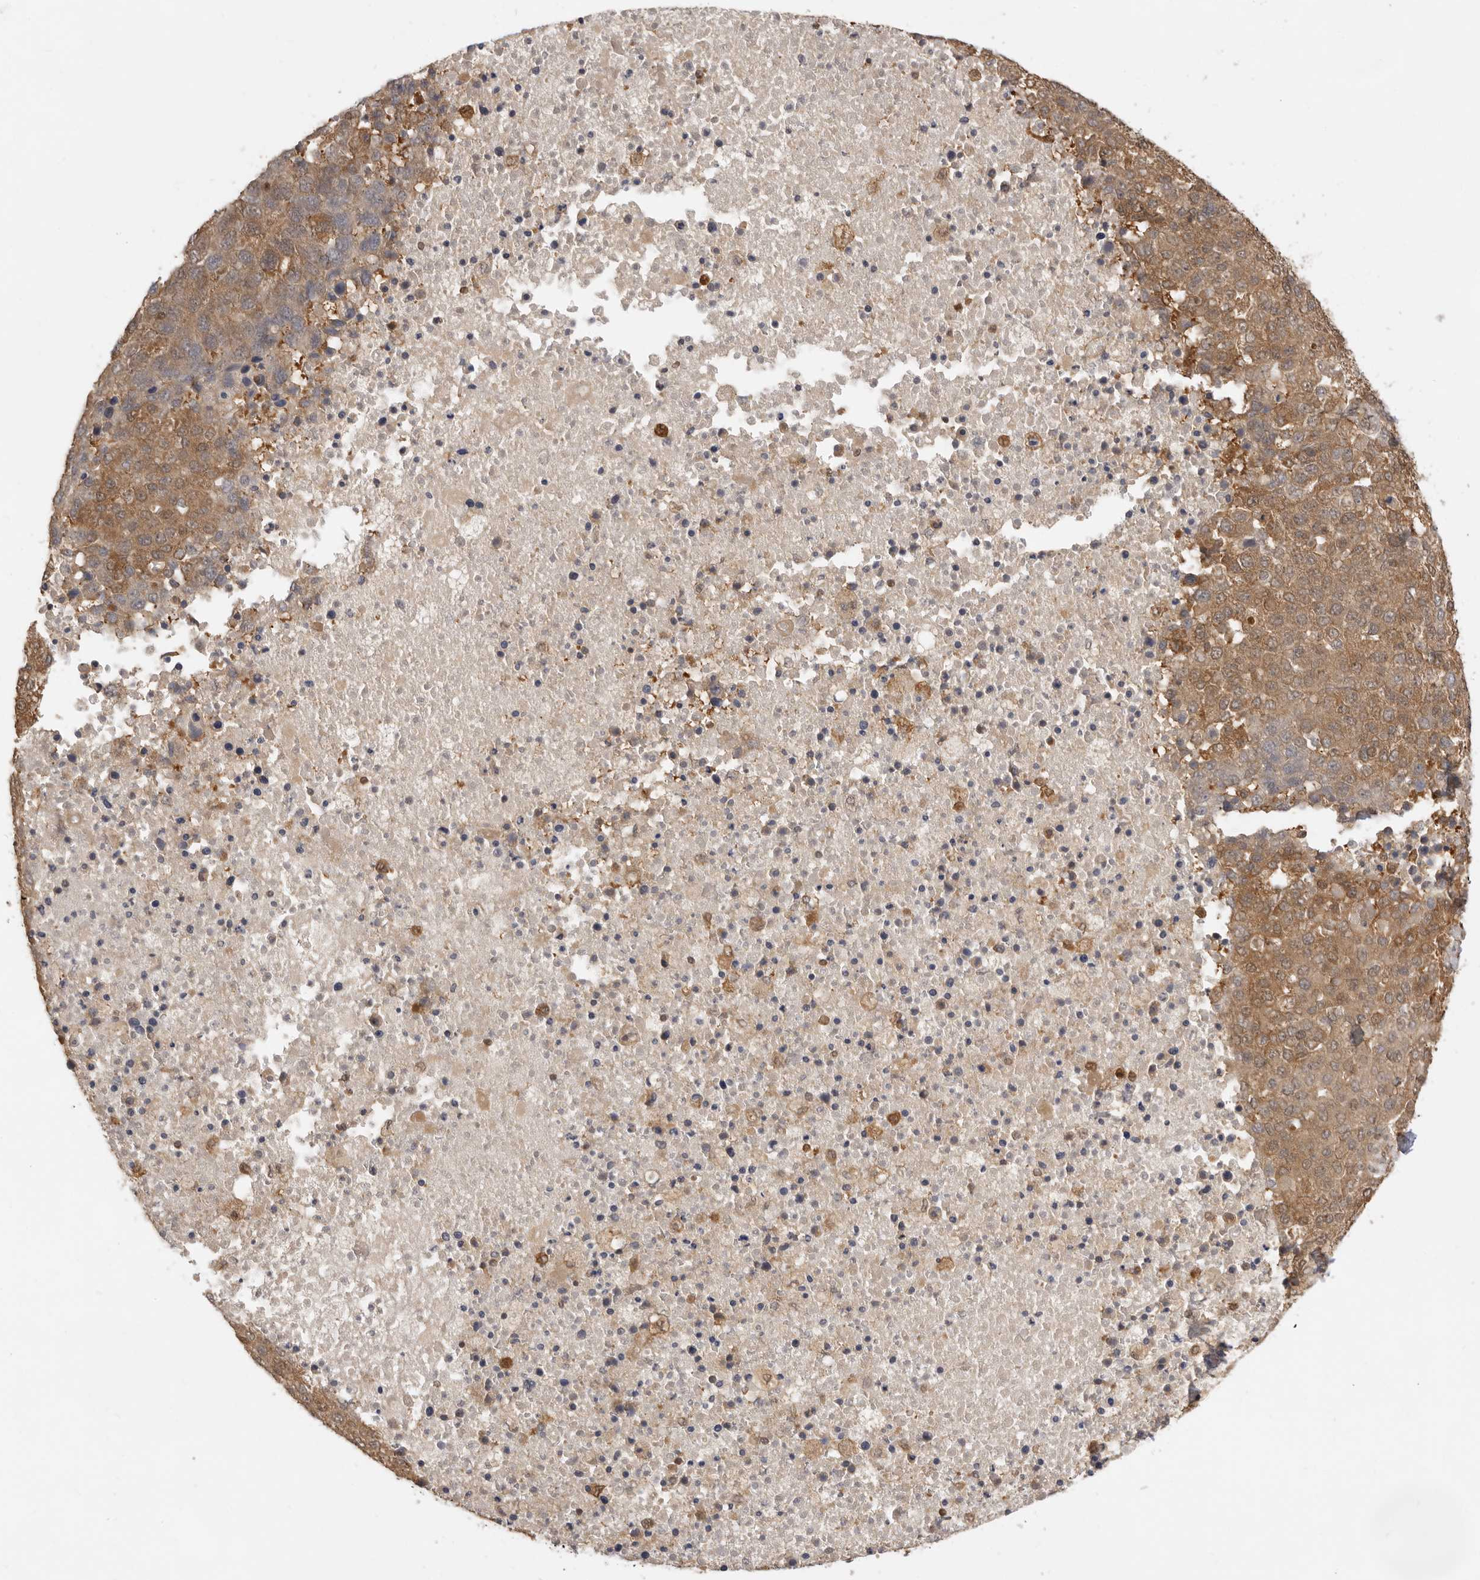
{"staining": {"intensity": "moderate", "quantity": ">75%", "location": "cytoplasmic/membranous"}, "tissue": "pancreatic cancer", "cell_type": "Tumor cells", "image_type": "cancer", "snomed": [{"axis": "morphology", "description": "Adenocarcinoma, NOS"}, {"axis": "topography", "description": "Pancreas"}], "caption": "Immunohistochemistry image of human pancreatic adenocarcinoma stained for a protein (brown), which displays medium levels of moderate cytoplasmic/membranous positivity in approximately >75% of tumor cells.", "gene": "ADPRS", "patient": {"sex": "female", "age": 61}}